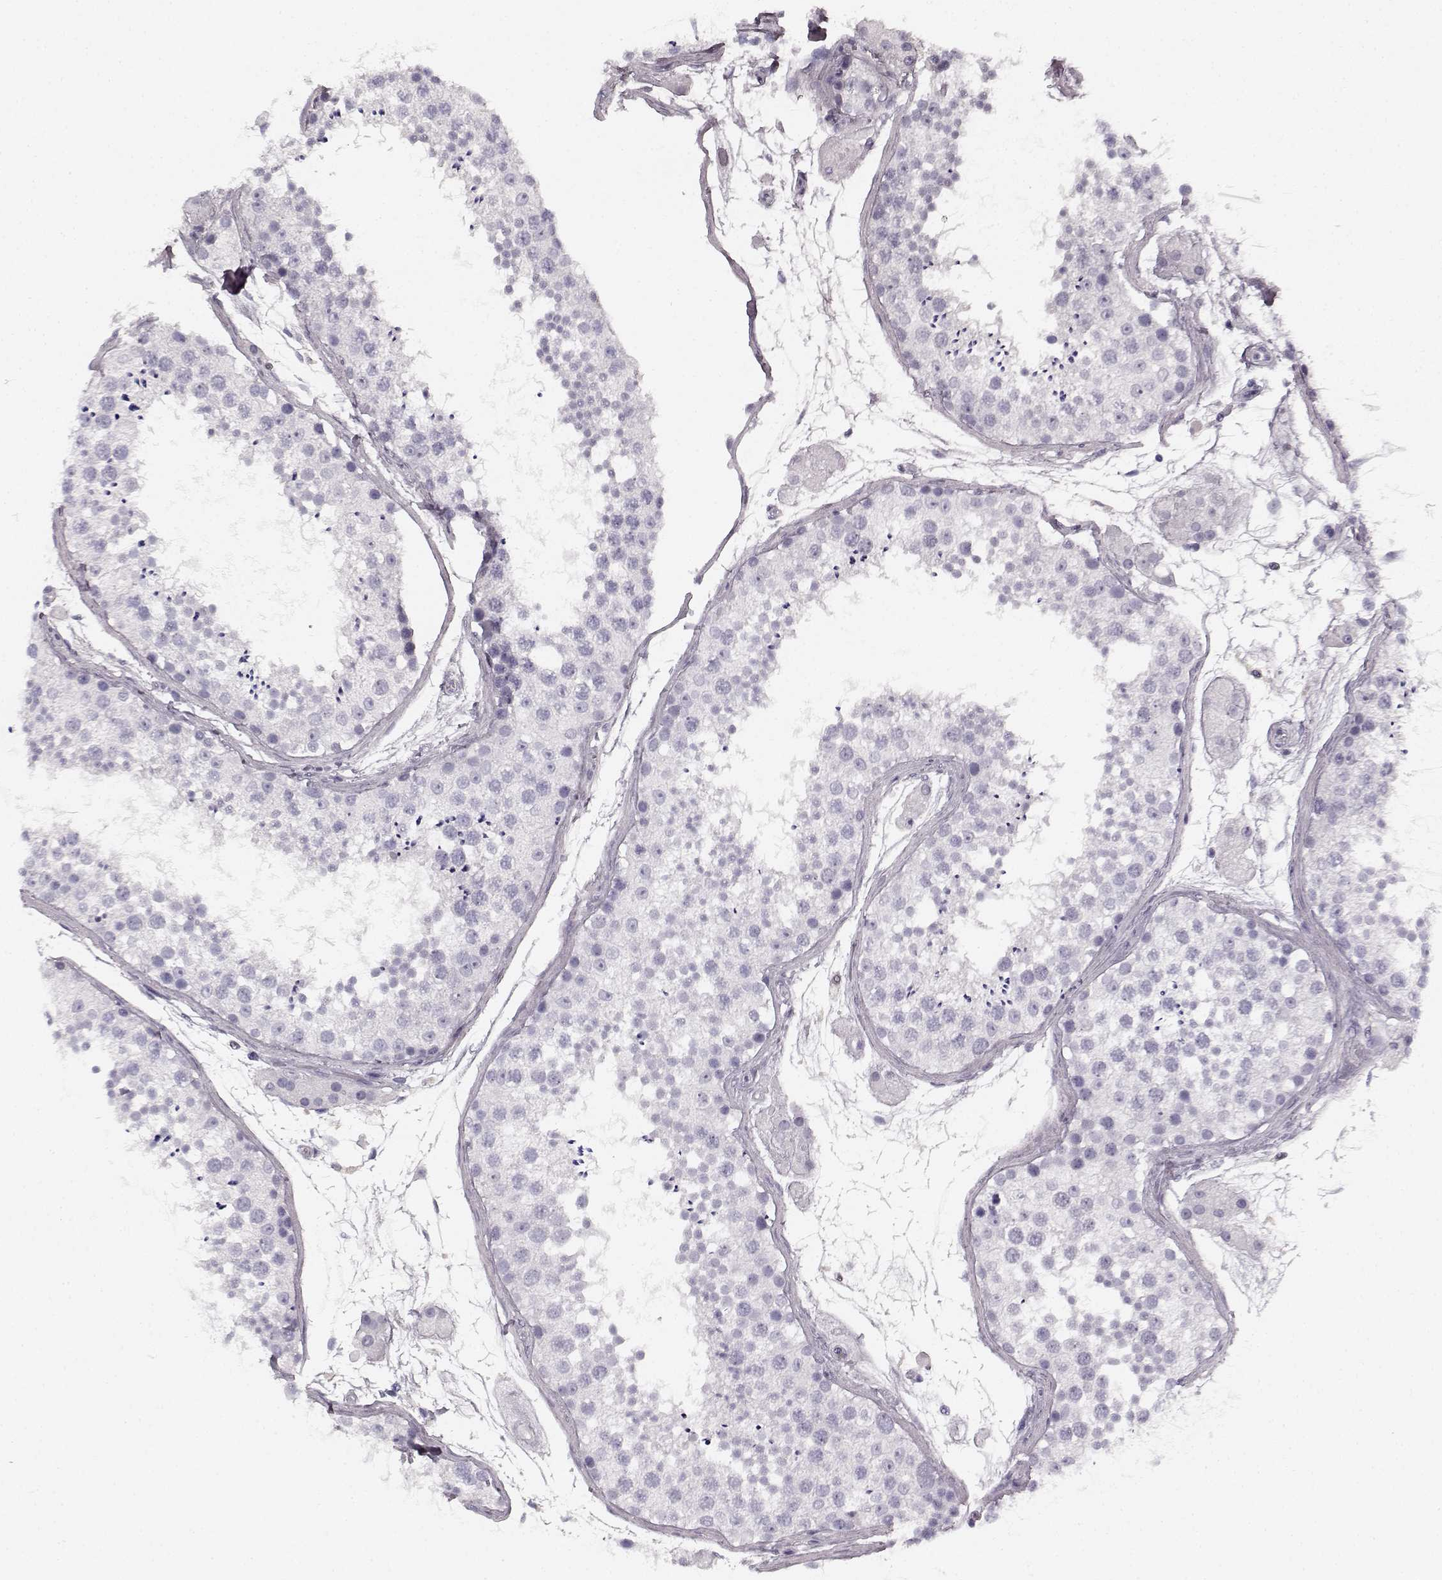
{"staining": {"intensity": "negative", "quantity": "none", "location": "none"}, "tissue": "testis", "cell_type": "Cells in seminiferous ducts", "image_type": "normal", "snomed": [{"axis": "morphology", "description": "Normal tissue, NOS"}, {"axis": "topography", "description": "Testis"}], "caption": "Immunohistochemistry micrograph of normal testis stained for a protein (brown), which shows no staining in cells in seminiferous ducts.", "gene": "TMPRSS15", "patient": {"sex": "male", "age": 41}}